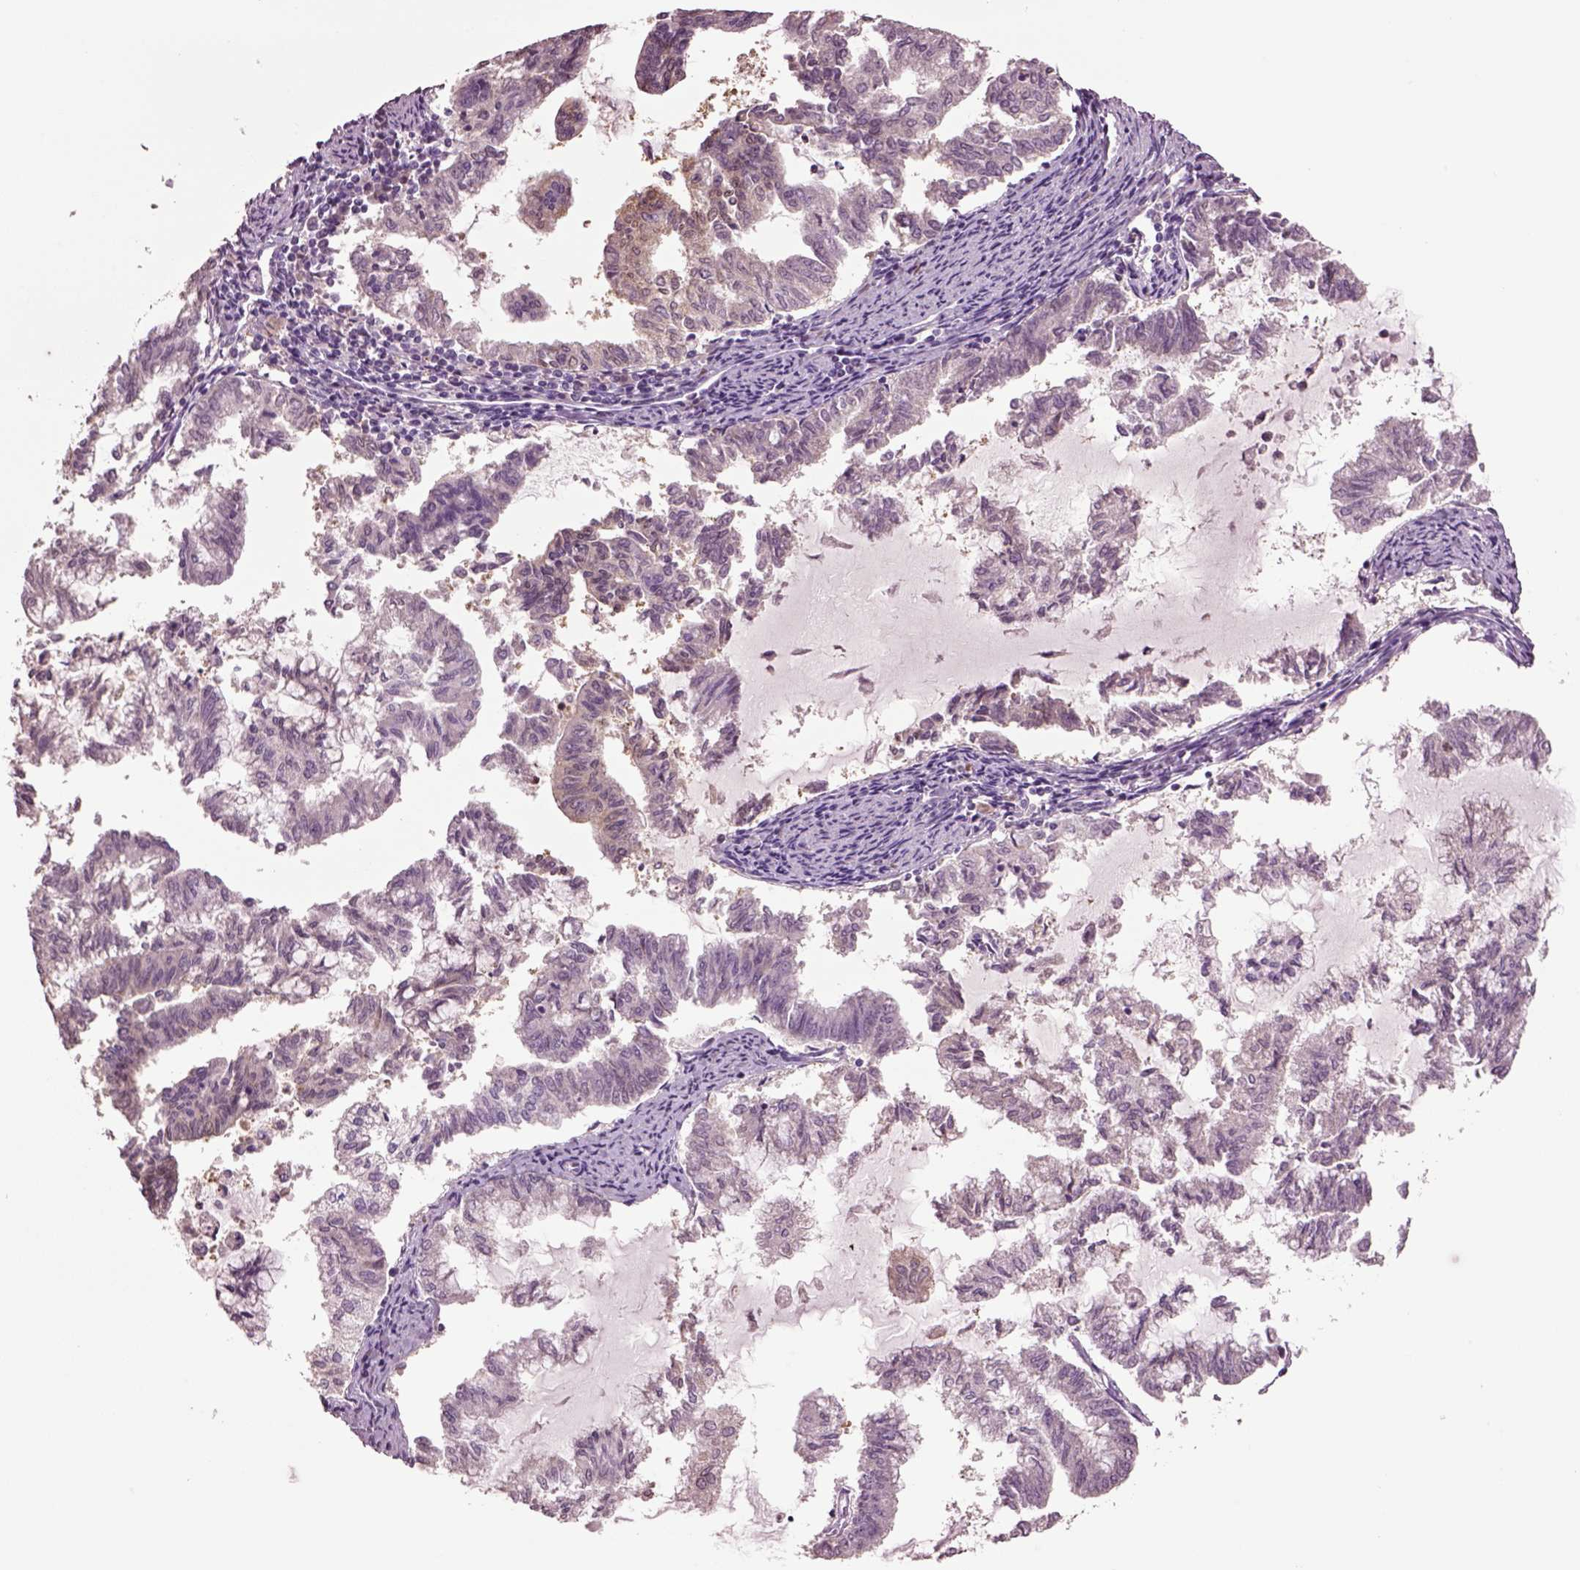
{"staining": {"intensity": "negative", "quantity": "none", "location": "none"}, "tissue": "endometrial cancer", "cell_type": "Tumor cells", "image_type": "cancer", "snomed": [{"axis": "morphology", "description": "Adenocarcinoma, NOS"}, {"axis": "topography", "description": "Endometrium"}], "caption": "An immunohistochemistry (IHC) image of endometrial adenocarcinoma is shown. There is no staining in tumor cells of endometrial adenocarcinoma.", "gene": "CLPSL1", "patient": {"sex": "female", "age": 79}}